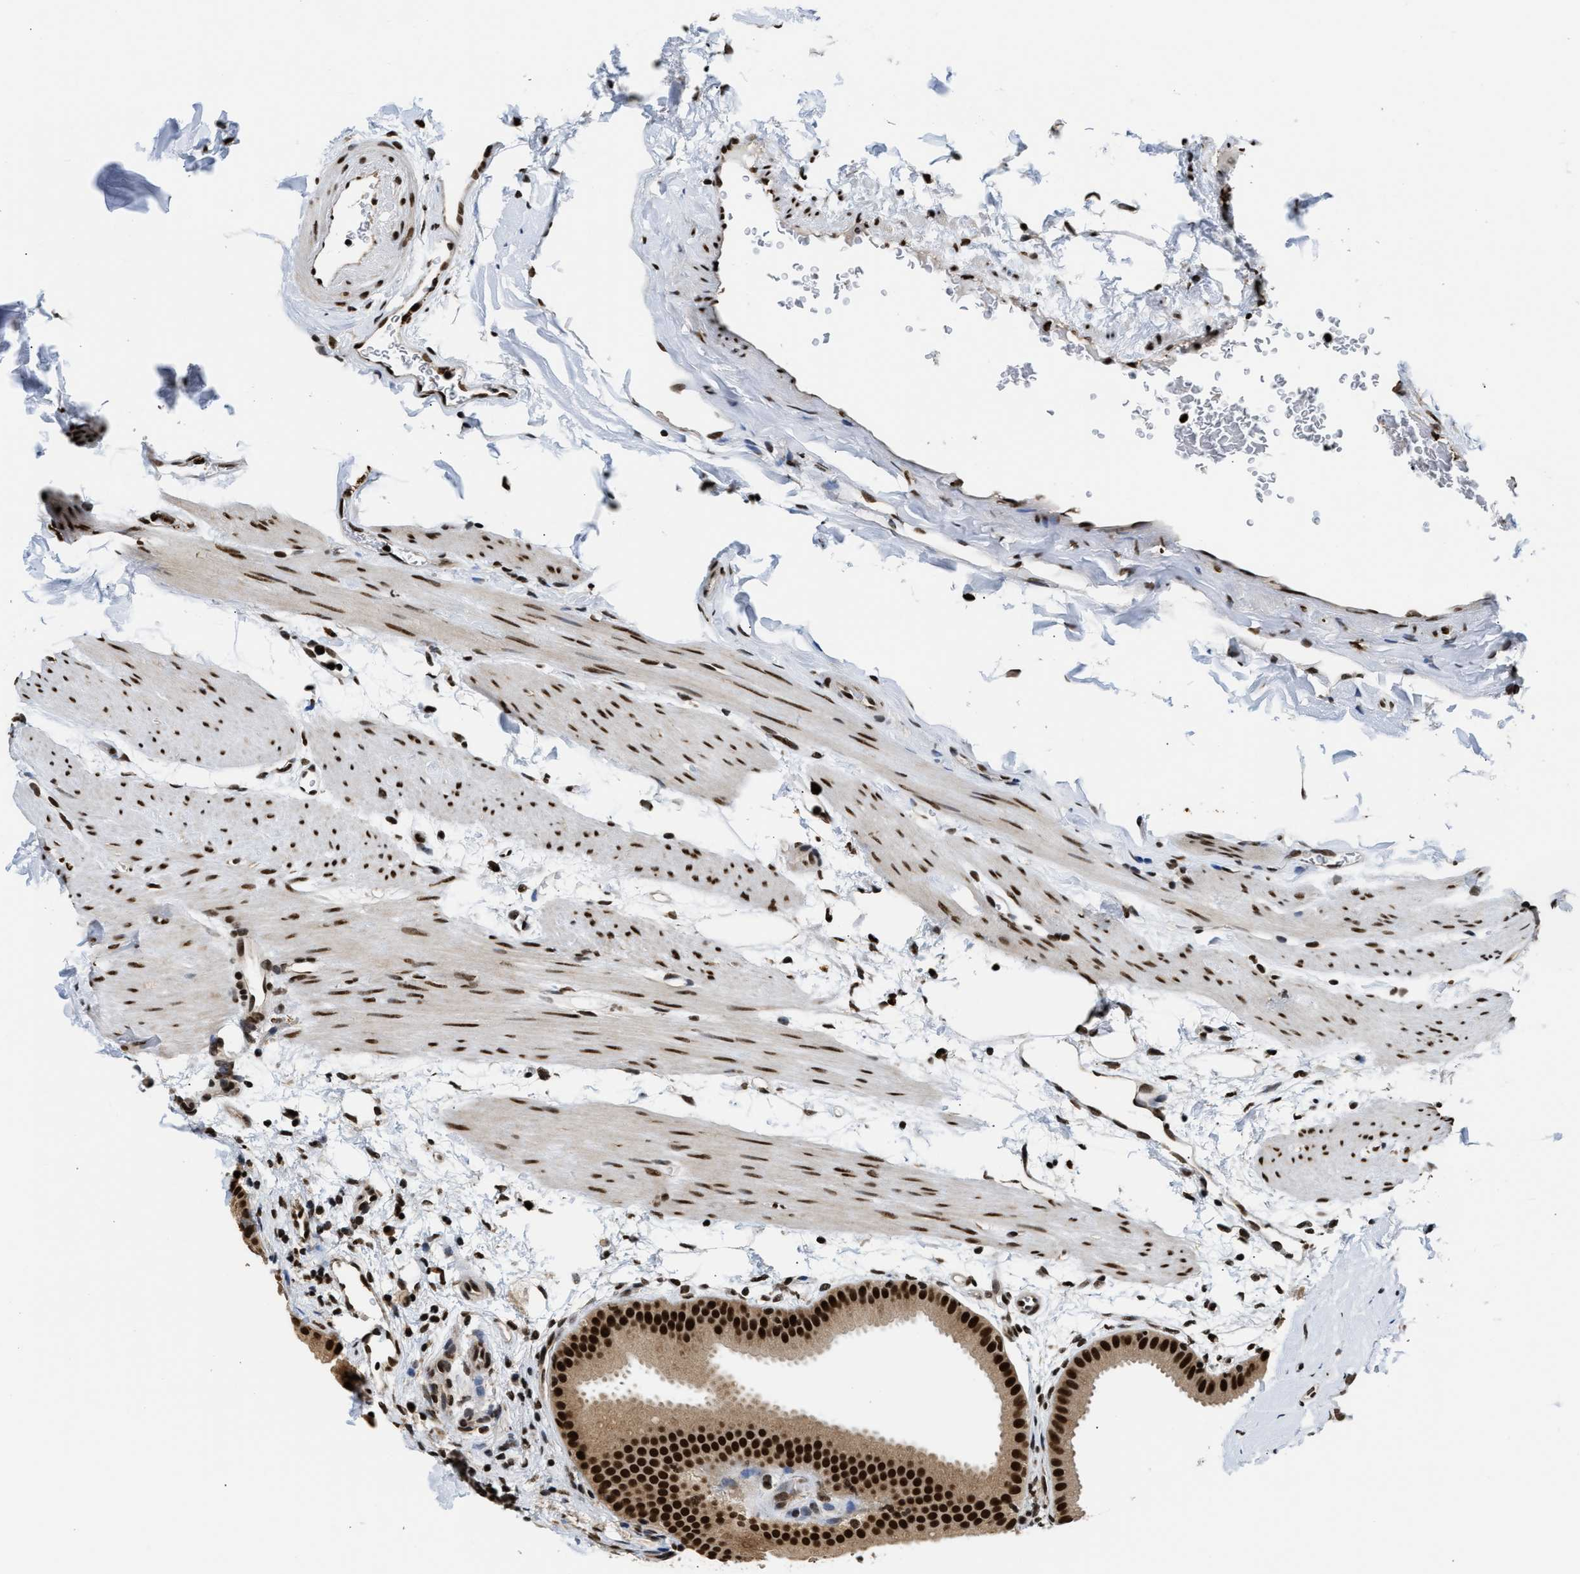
{"staining": {"intensity": "strong", "quantity": ">75%", "location": "cytoplasmic/membranous,nuclear"}, "tissue": "gallbladder", "cell_type": "Glandular cells", "image_type": "normal", "snomed": [{"axis": "morphology", "description": "Normal tissue, NOS"}, {"axis": "topography", "description": "Gallbladder"}], "caption": "Gallbladder stained with immunohistochemistry (IHC) displays strong cytoplasmic/membranous,nuclear expression in approximately >75% of glandular cells. The staining was performed using DAB to visualize the protein expression in brown, while the nuclei were stained in blue with hematoxylin (Magnification: 20x).", "gene": "CCNDBP1", "patient": {"sex": "female", "age": 64}}